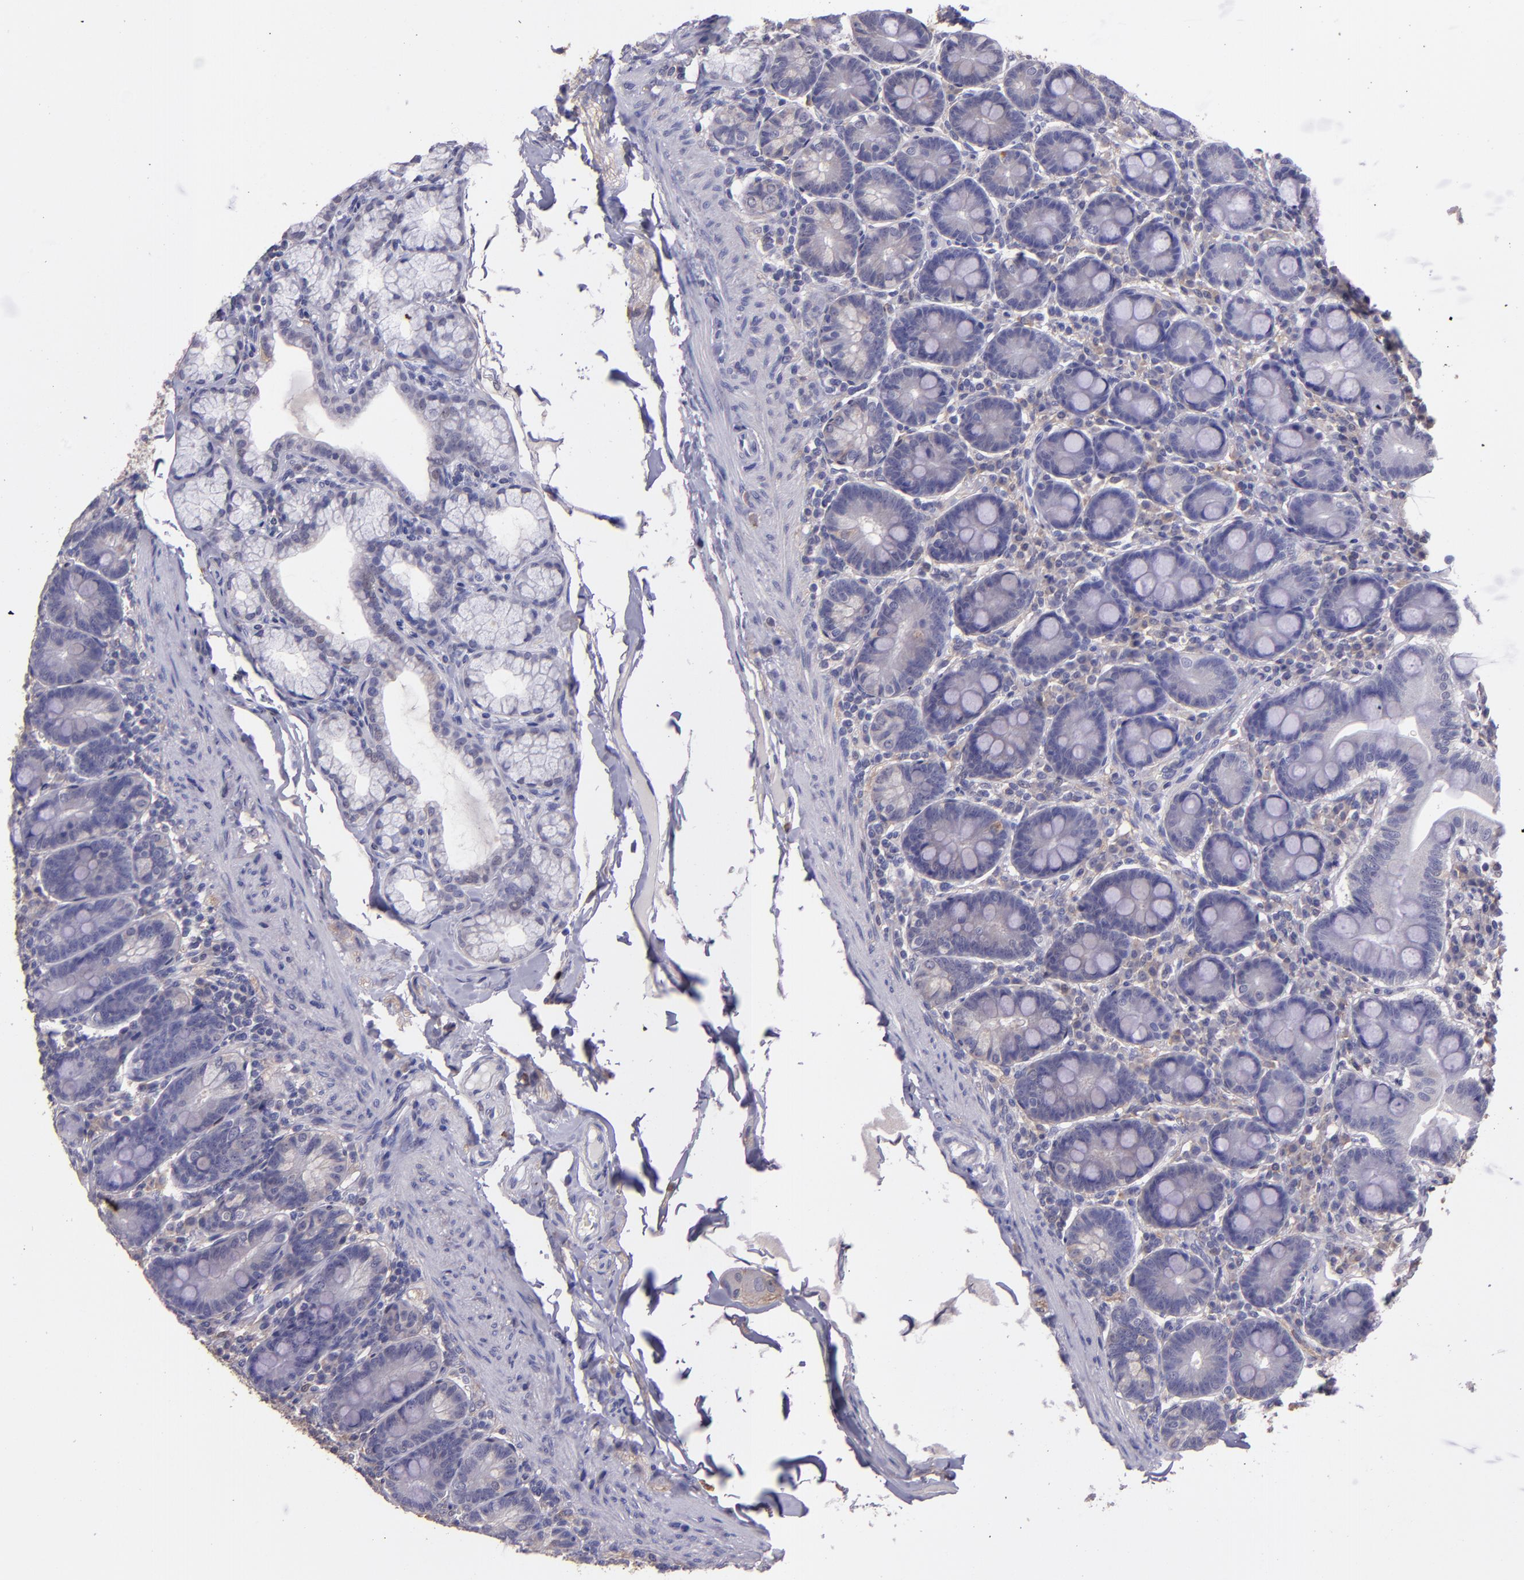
{"staining": {"intensity": "weak", "quantity": "<25%", "location": "cytoplasmic/membranous"}, "tissue": "duodenum", "cell_type": "Glandular cells", "image_type": "normal", "snomed": [{"axis": "morphology", "description": "Normal tissue, NOS"}, {"axis": "topography", "description": "Duodenum"}], "caption": "Immunohistochemistry histopathology image of unremarkable duodenum: duodenum stained with DAB shows no significant protein positivity in glandular cells. (IHC, brightfield microscopy, high magnification).", "gene": "PAPPA", "patient": {"sex": "male", "age": 50}}